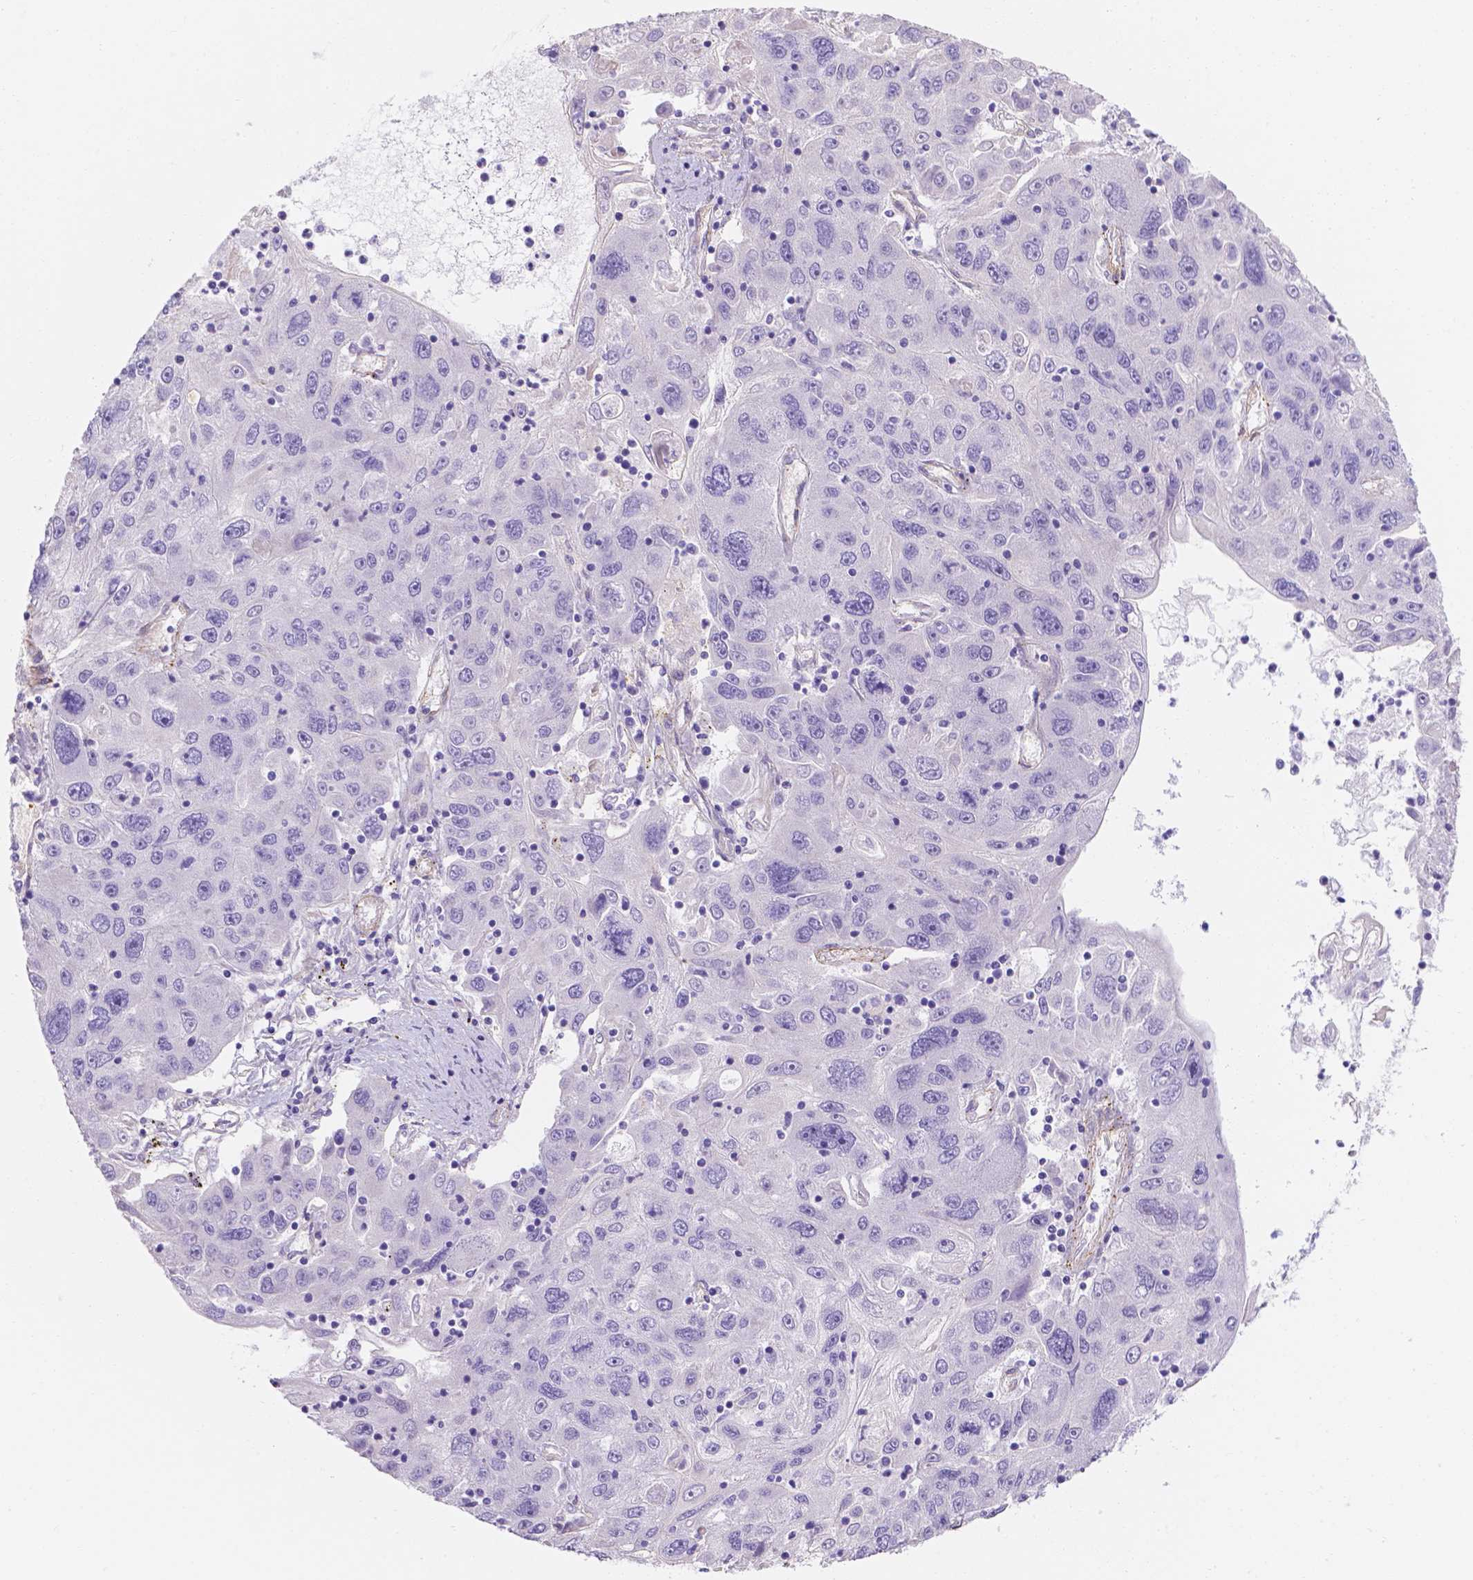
{"staining": {"intensity": "negative", "quantity": "none", "location": "none"}, "tissue": "stomach cancer", "cell_type": "Tumor cells", "image_type": "cancer", "snomed": [{"axis": "morphology", "description": "Adenocarcinoma, NOS"}, {"axis": "topography", "description": "Stomach"}], "caption": "A high-resolution photomicrograph shows IHC staining of stomach adenocarcinoma, which reveals no significant expression in tumor cells.", "gene": "SLC40A1", "patient": {"sex": "male", "age": 56}}